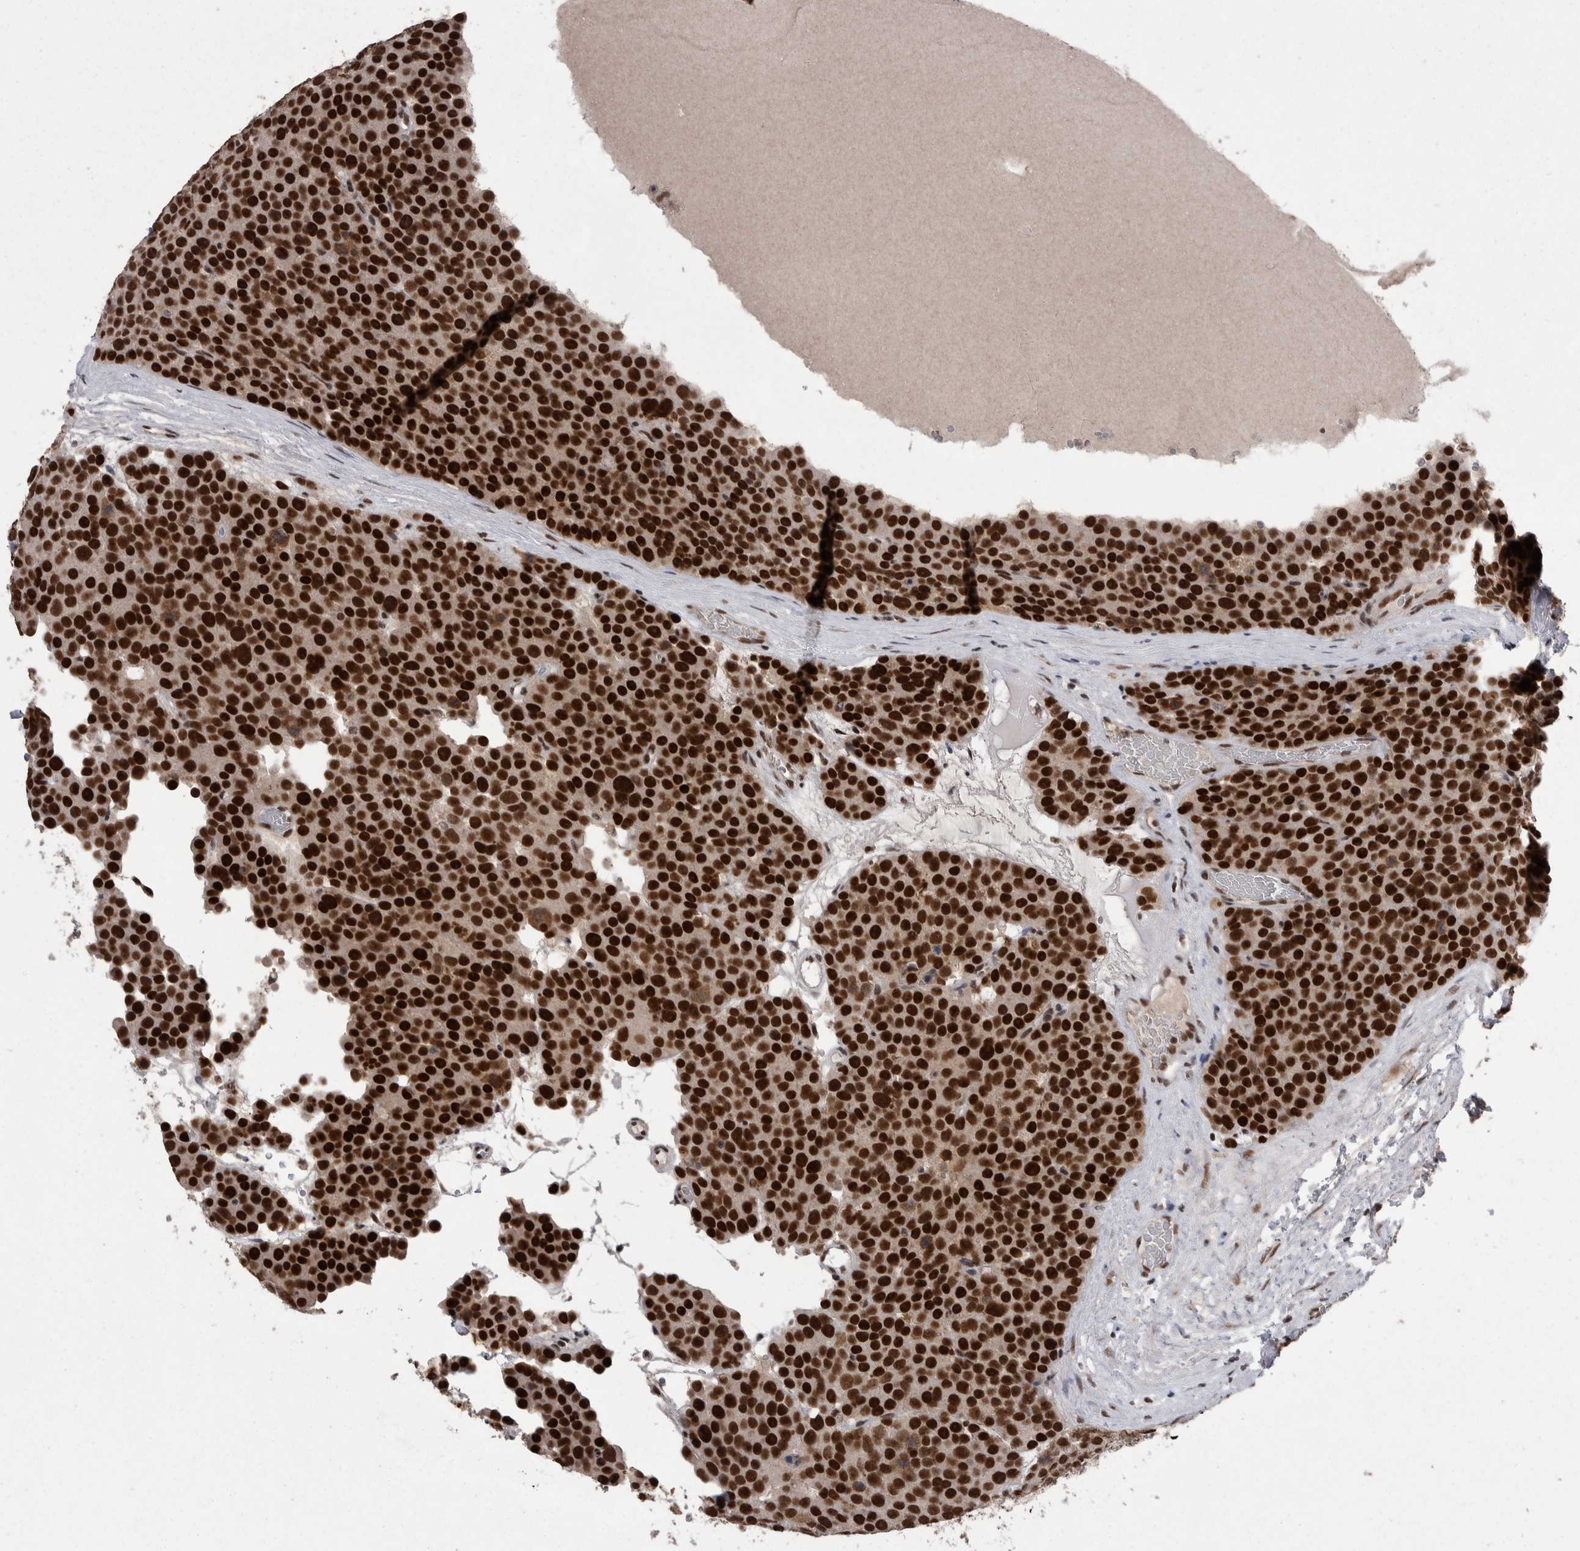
{"staining": {"intensity": "strong", "quantity": ">75%", "location": "nuclear"}, "tissue": "testis cancer", "cell_type": "Tumor cells", "image_type": "cancer", "snomed": [{"axis": "morphology", "description": "Seminoma, NOS"}, {"axis": "topography", "description": "Testis"}], "caption": "Approximately >75% of tumor cells in seminoma (testis) exhibit strong nuclear protein staining as visualized by brown immunohistochemical staining.", "gene": "DMTF1", "patient": {"sex": "male", "age": 71}}